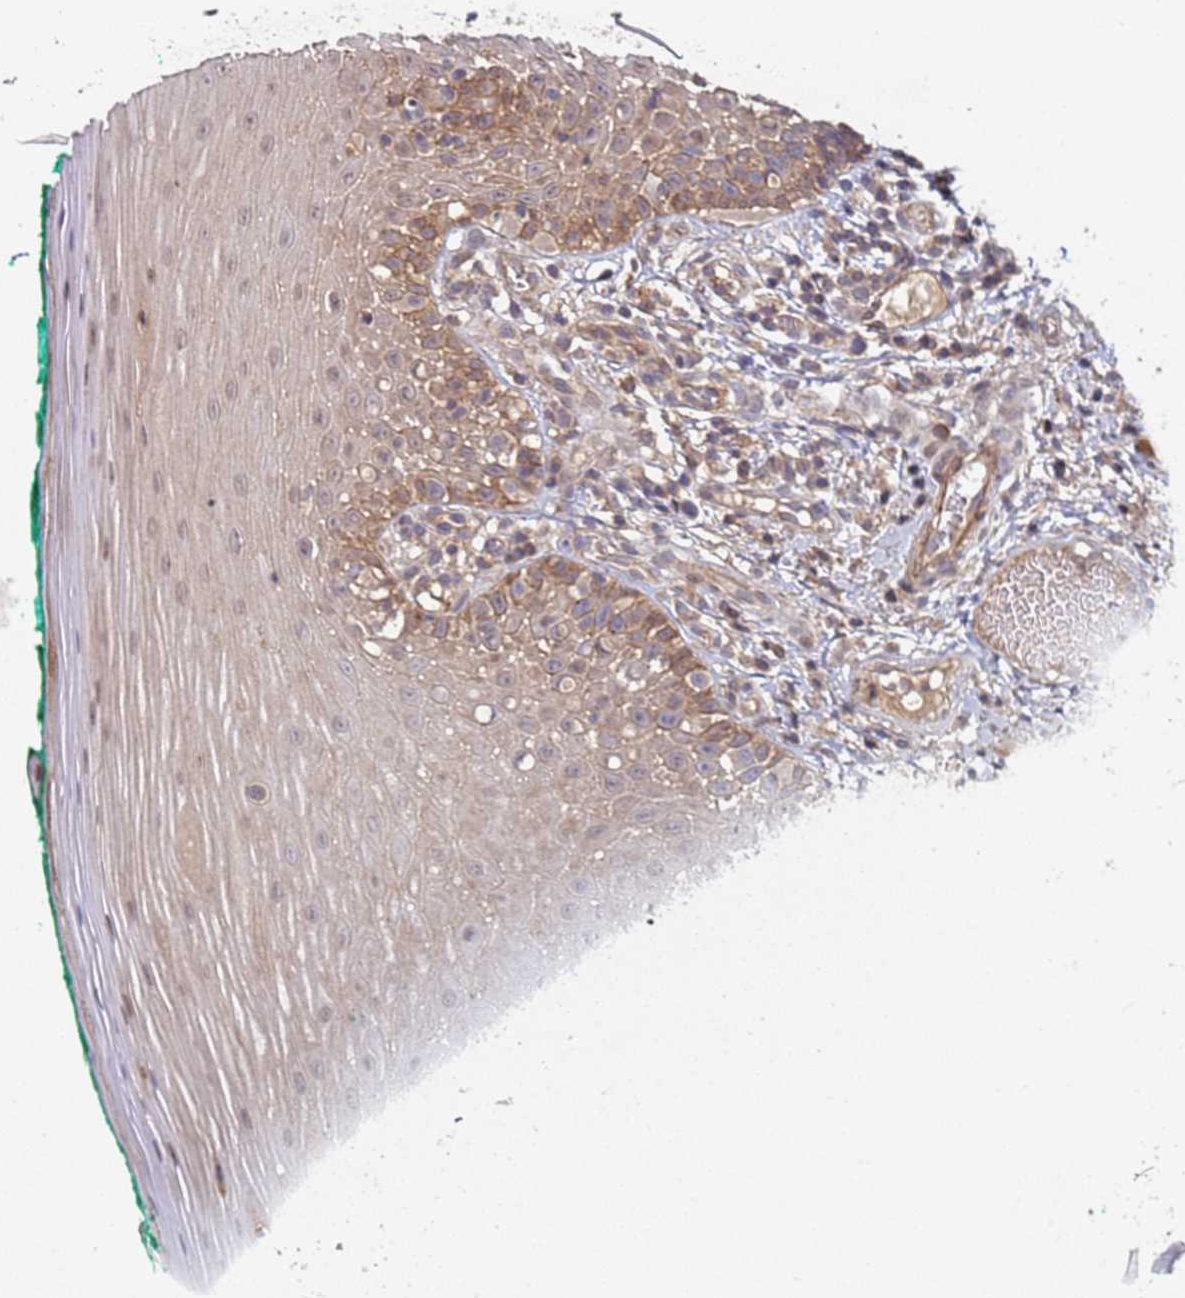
{"staining": {"intensity": "moderate", "quantity": "25%-75%", "location": "cytoplasmic/membranous"}, "tissue": "oral mucosa", "cell_type": "Squamous epithelial cells", "image_type": "normal", "snomed": [{"axis": "morphology", "description": "Normal tissue, NOS"}, {"axis": "topography", "description": "Oral tissue"}], "caption": "Normal oral mucosa displays moderate cytoplasmic/membranous positivity in approximately 25%-75% of squamous epithelial cells (IHC, brightfield microscopy, high magnification)..", "gene": "KANSL1L", "patient": {"sex": "female", "age": 83}}